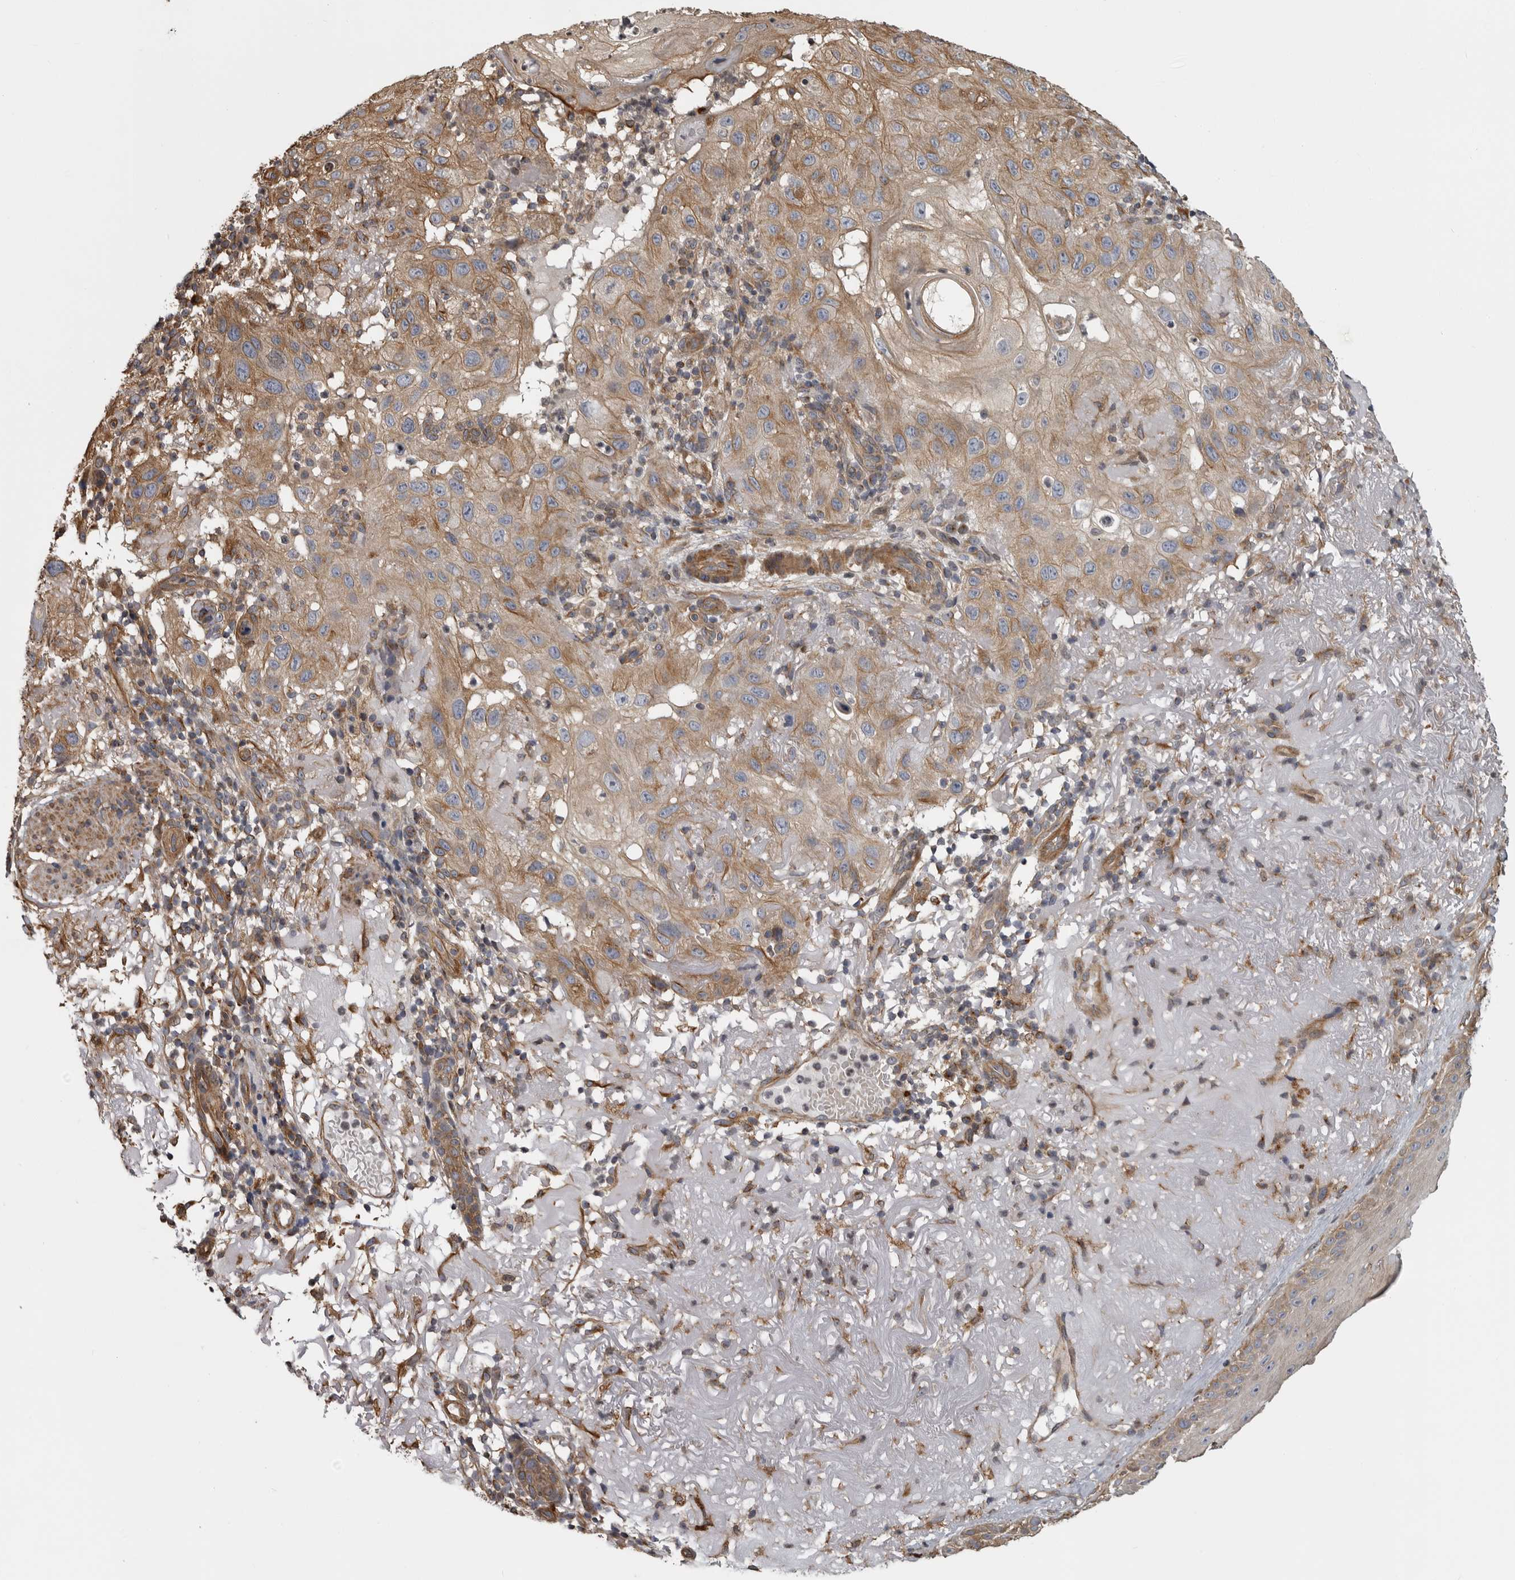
{"staining": {"intensity": "moderate", "quantity": ">75%", "location": "cytoplasmic/membranous"}, "tissue": "skin cancer", "cell_type": "Tumor cells", "image_type": "cancer", "snomed": [{"axis": "morphology", "description": "Normal tissue, NOS"}, {"axis": "morphology", "description": "Squamous cell carcinoma, NOS"}, {"axis": "topography", "description": "Skin"}], "caption": "Skin cancer stained with DAB (3,3'-diaminobenzidine) immunohistochemistry displays medium levels of moderate cytoplasmic/membranous expression in approximately >75% of tumor cells. (brown staining indicates protein expression, while blue staining denotes nuclei).", "gene": "ZNRF1", "patient": {"sex": "female", "age": 96}}